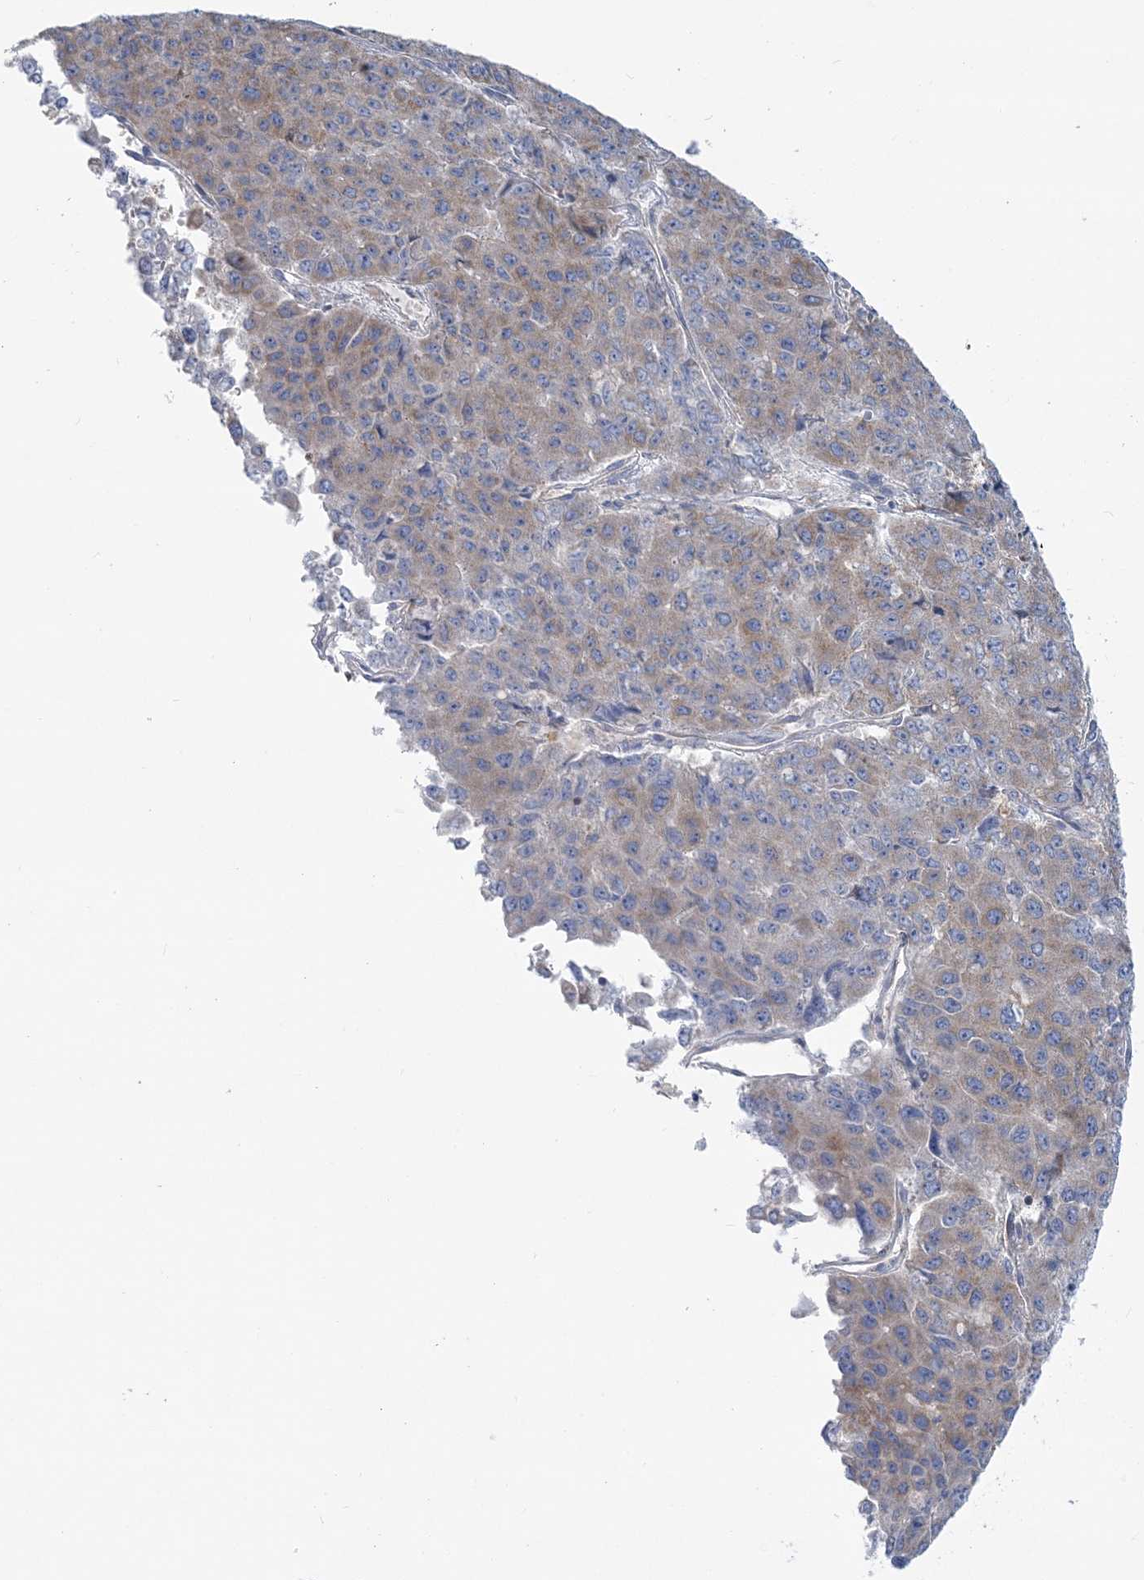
{"staining": {"intensity": "moderate", "quantity": "25%-75%", "location": "cytoplasmic/membranous"}, "tissue": "pancreatic cancer", "cell_type": "Tumor cells", "image_type": "cancer", "snomed": [{"axis": "morphology", "description": "Adenocarcinoma, NOS"}, {"axis": "topography", "description": "Pancreas"}], "caption": "Immunohistochemistry (IHC) of human adenocarcinoma (pancreatic) displays medium levels of moderate cytoplasmic/membranous expression in about 25%-75% of tumor cells. Ihc stains the protein of interest in brown and the nuclei are stained blue.", "gene": "FAM114A2", "patient": {"sex": "male", "age": 50}}